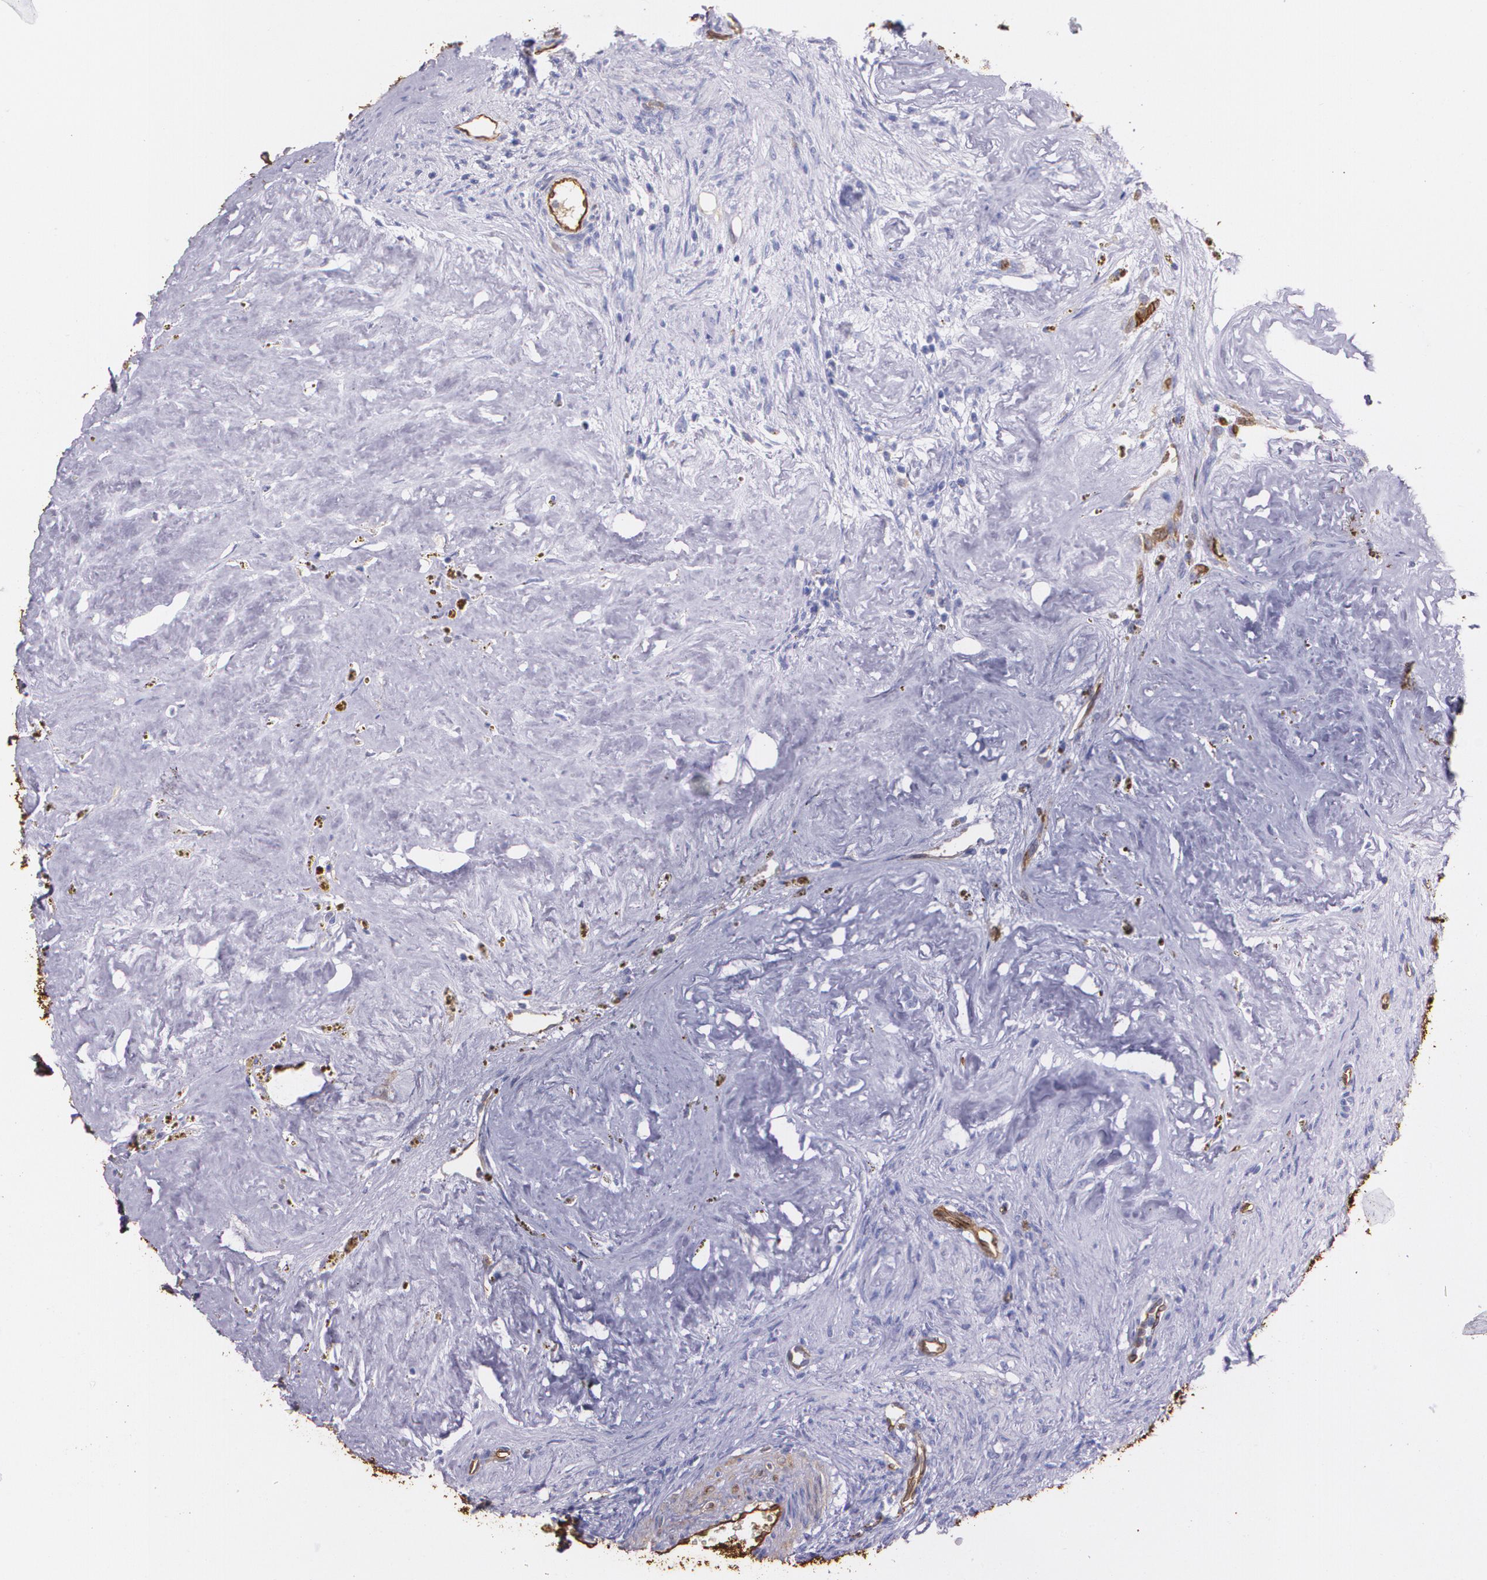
{"staining": {"intensity": "negative", "quantity": "none", "location": "none"}, "tissue": "ovary", "cell_type": "Follicle cells", "image_type": "normal", "snomed": [{"axis": "morphology", "description": "Normal tissue, NOS"}, {"axis": "topography", "description": "Ovary"}], "caption": "Immunohistochemistry image of benign ovary: ovary stained with DAB exhibits no significant protein staining in follicle cells.", "gene": "MMP2", "patient": {"sex": "female", "age": 33}}